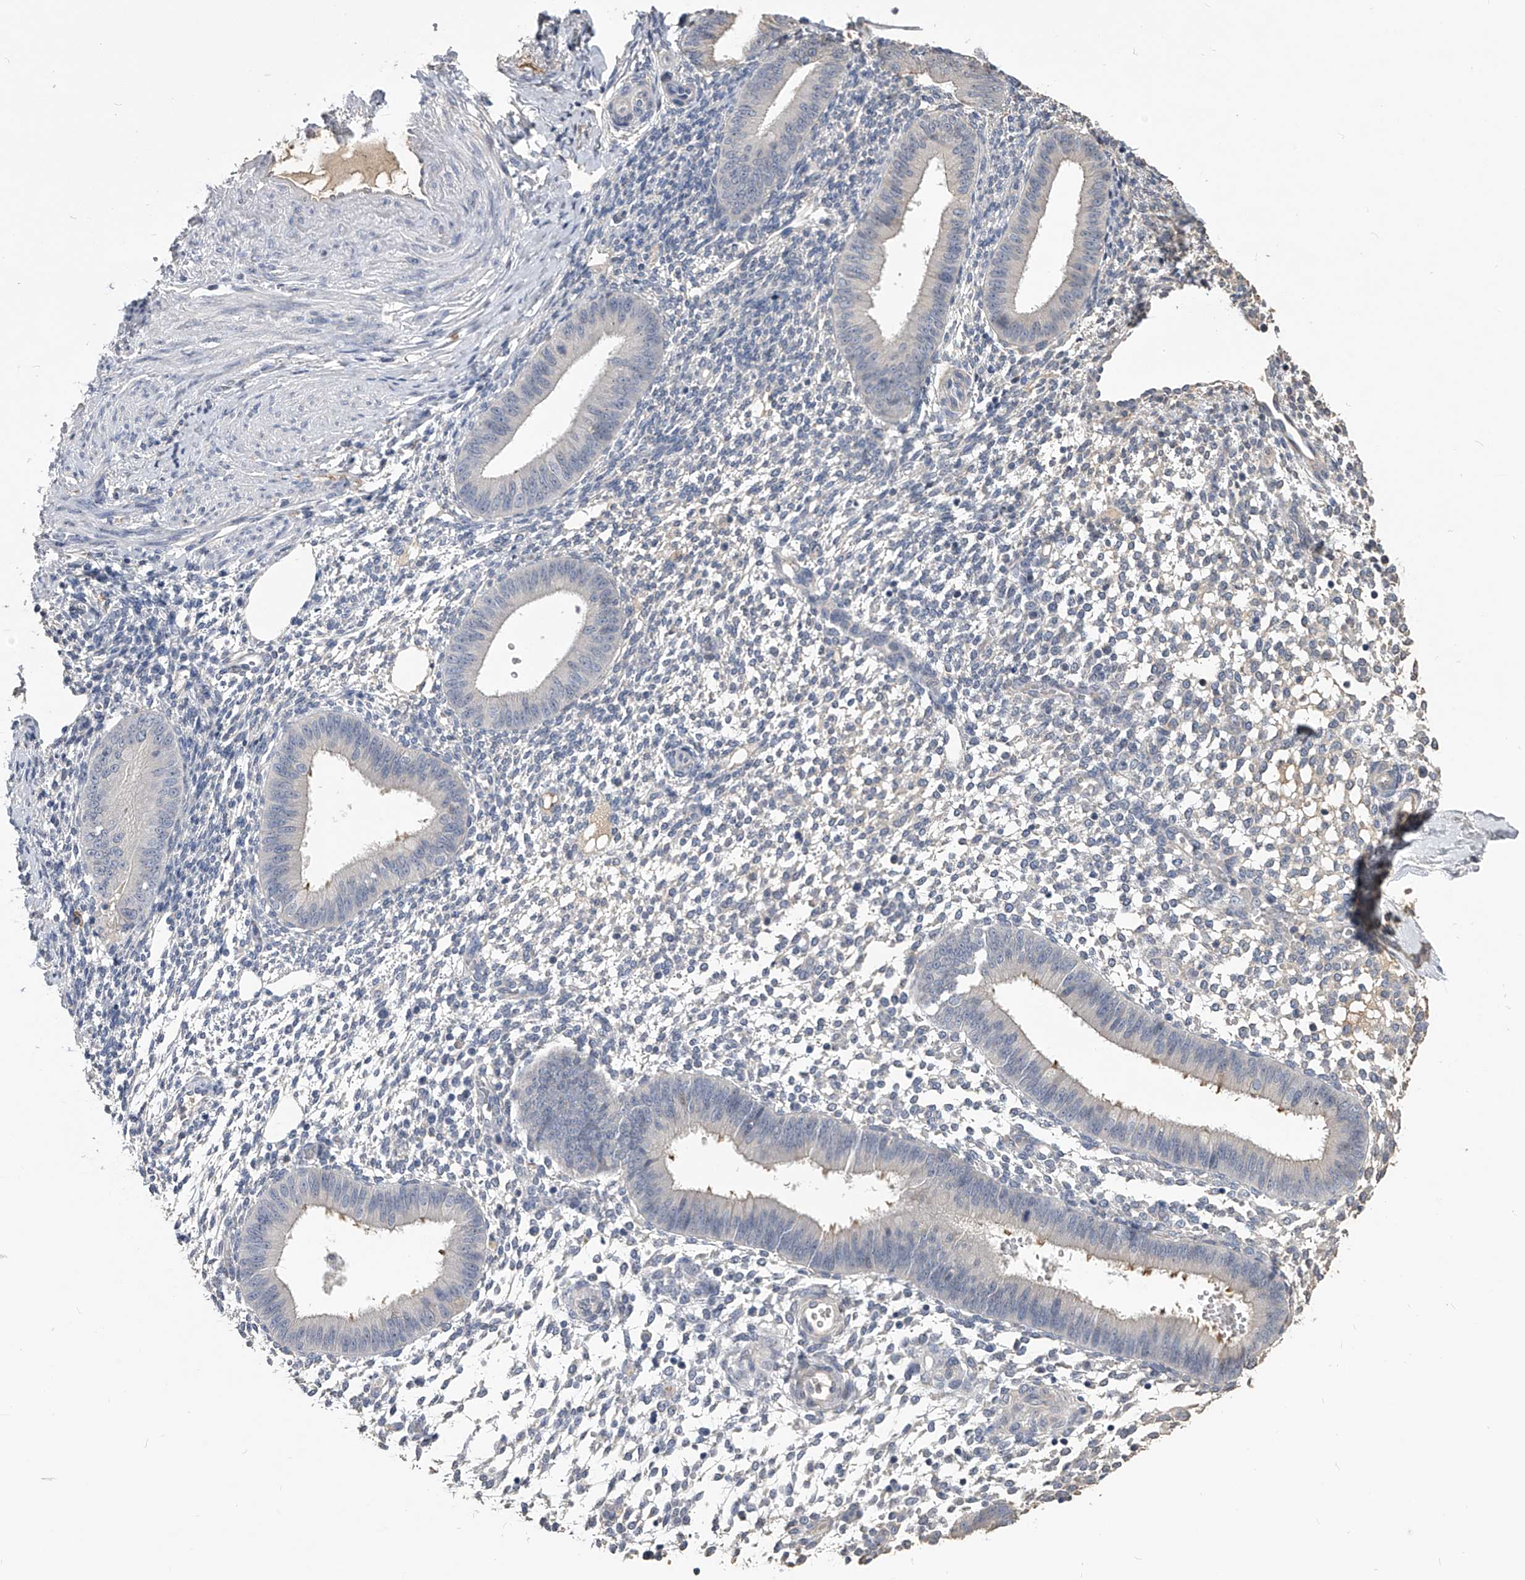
{"staining": {"intensity": "negative", "quantity": "none", "location": "none"}, "tissue": "endometrium", "cell_type": "Cells in endometrial stroma", "image_type": "normal", "snomed": [{"axis": "morphology", "description": "Normal tissue, NOS"}, {"axis": "topography", "description": "Uterus"}, {"axis": "topography", "description": "Endometrium"}], "caption": "This photomicrograph is of benign endometrium stained with immunohistochemistry to label a protein in brown with the nuclei are counter-stained blue. There is no staining in cells in endometrial stroma. (Immunohistochemistry, brightfield microscopy, high magnification).", "gene": "MDN1", "patient": {"sex": "female", "age": 48}}